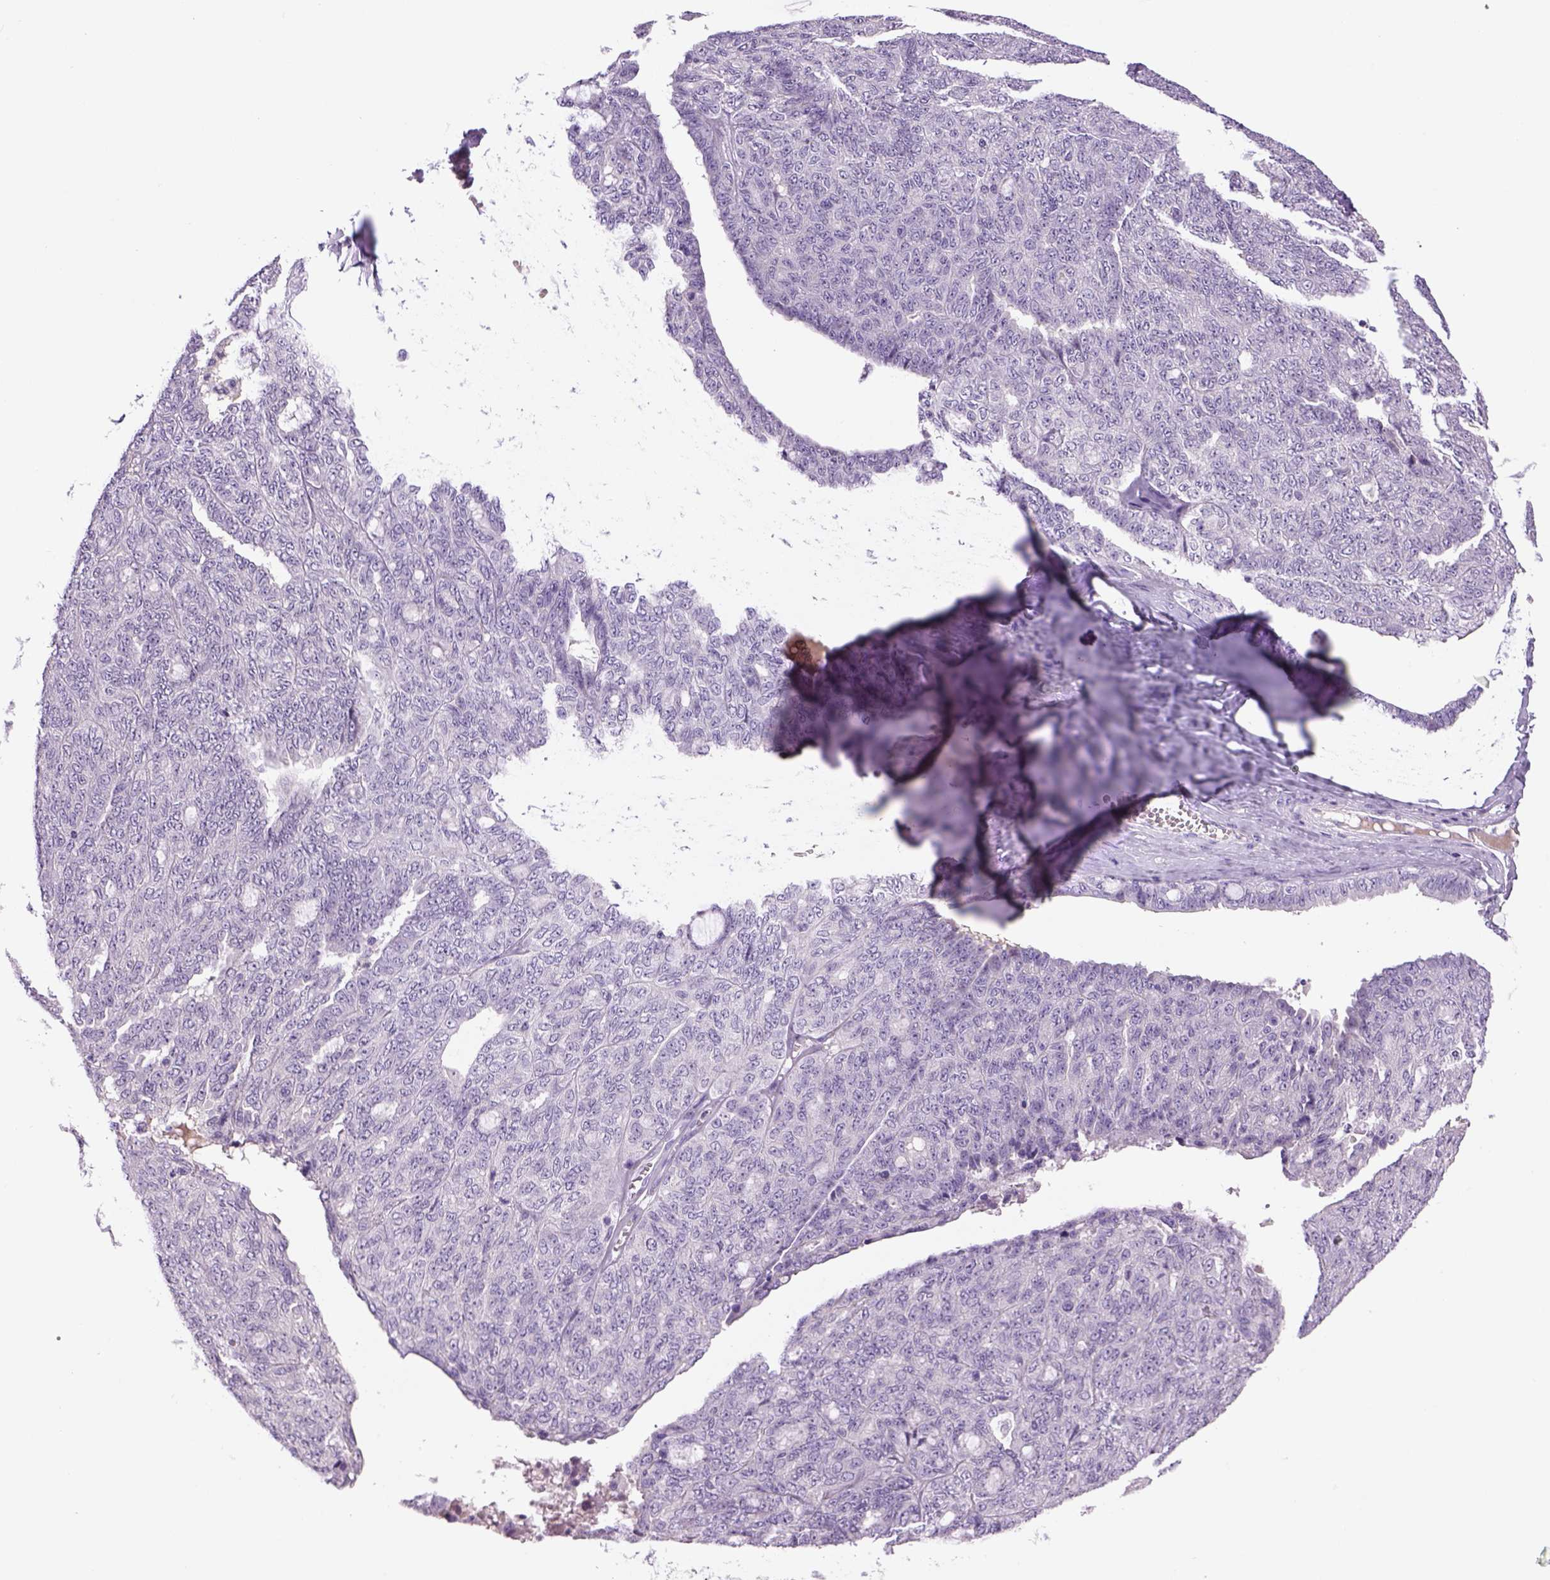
{"staining": {"intensity": "negative", "quantity": "none", "location": "none"}, "tissue": "ovarian cancer", "cell_type": "Tumor cells", "image_type": "cancer", "snomed": [{"axis": "morphology", "description": "Cystadenocarcinoma, serous, NOS"}, {"axis": "topography", "description": "Ovary"}], "caption": "DAB immunohistochemical staining of human serous cystadenocarcinoma (ovarian) reveals no significant staining in tumor cells. The staining is performed using DAB (3,3'-diaminobenzidine) brown chromogen with nuclei counter-stained in using hematoxylin.", "gene": "DBH", "patient": {"sex": "female", "age": 71}}